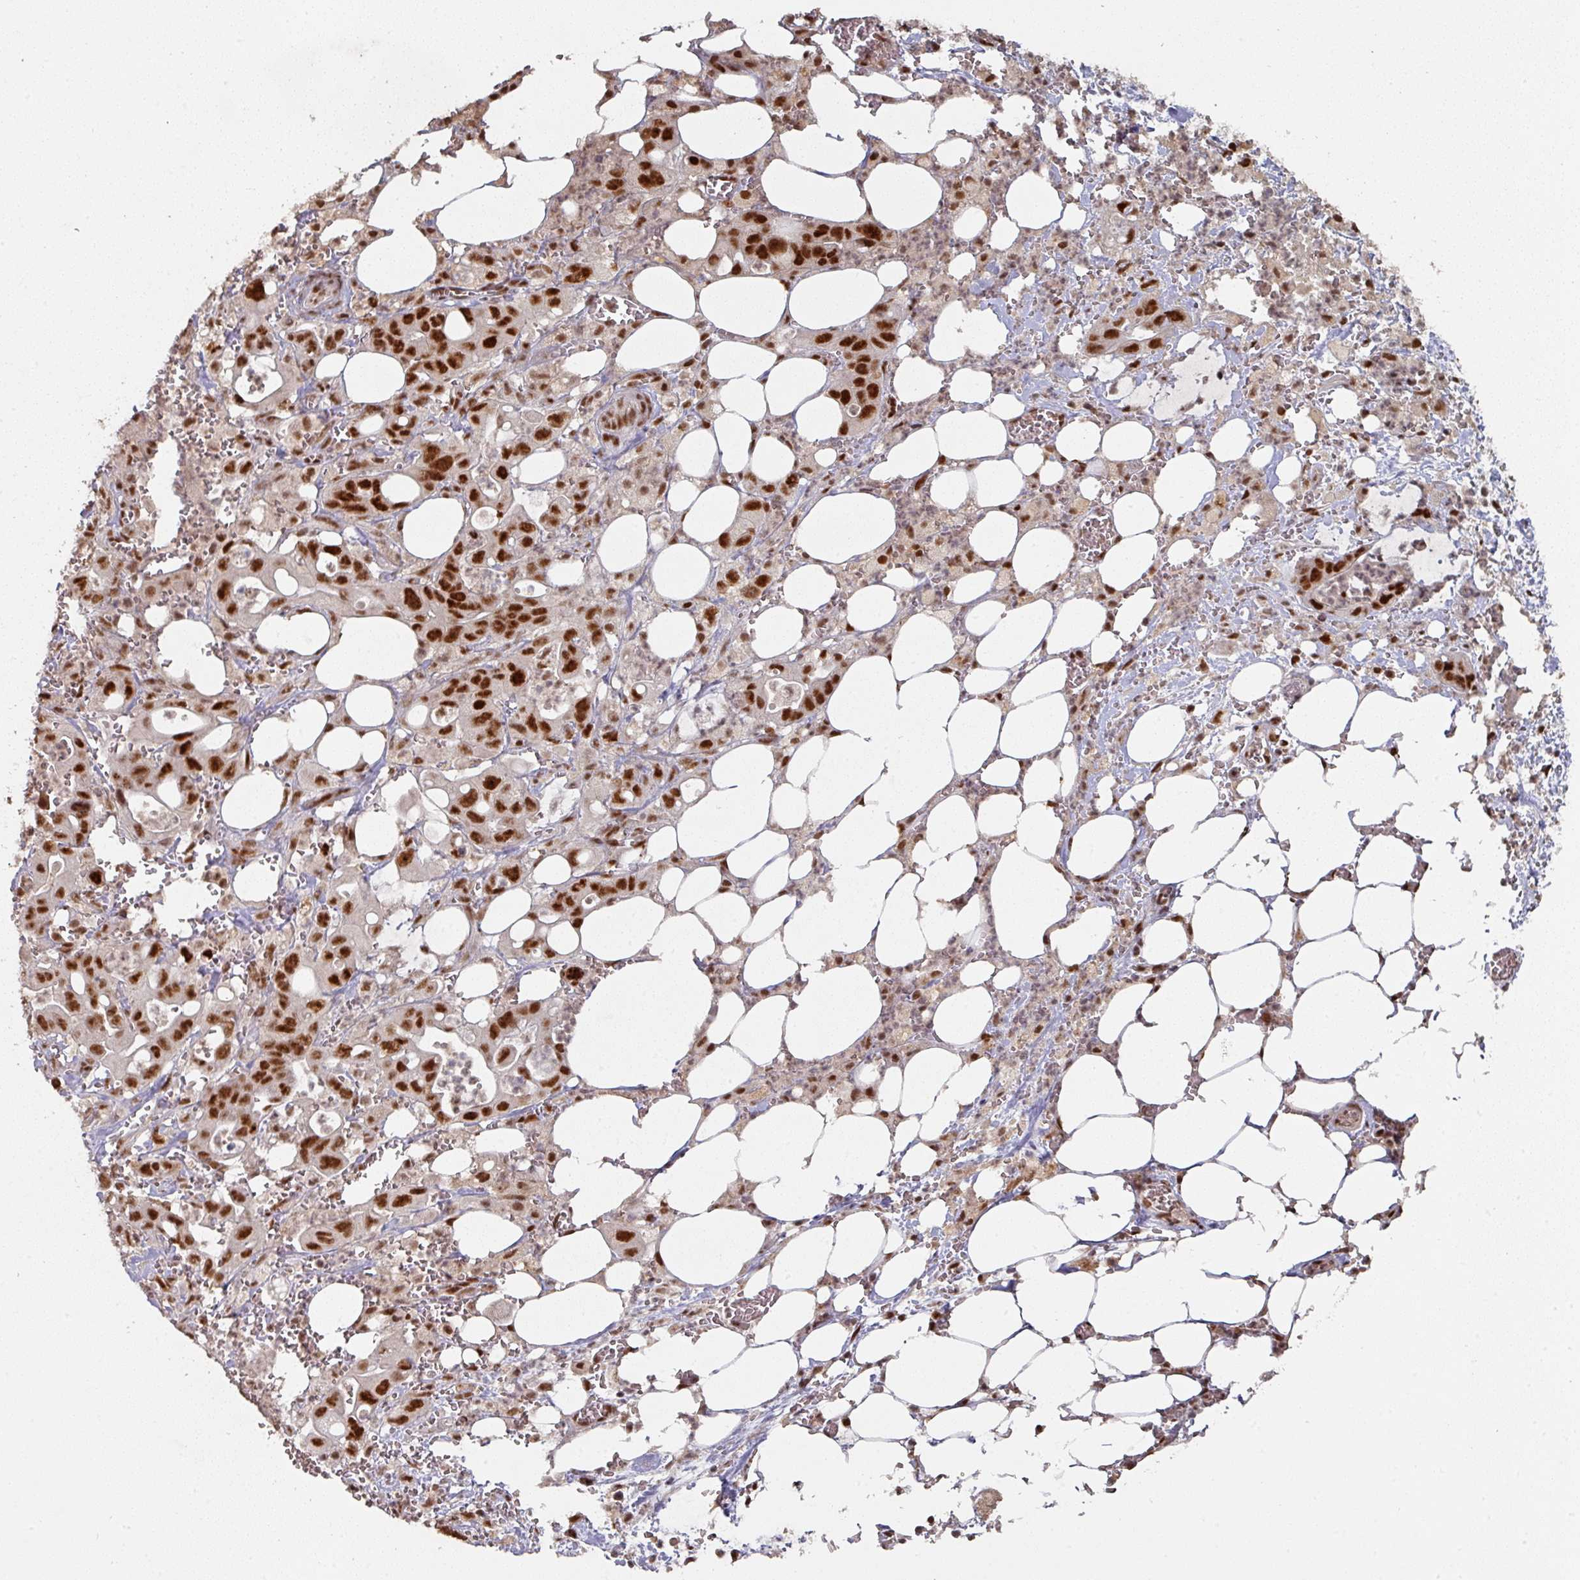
{"staining": {"intensity": "strong", "quantity": ">75%", "location": "nuclear"}, "tissue": "pancreatic cancer", "cell_type": "Tumor cells", "image_type": "cancer", "snomed": [{"axis": "morphology", "description": "Adenocarcinoma, NOS"}, {"axis": "topography", "description": "Pancreas"}], "caption": "Human pancreatic cancer stained with a protein marker reveals strong staining in tumor cells.", "gene": "MEPCE", "patient": {"sex": "male", "age": 61}}